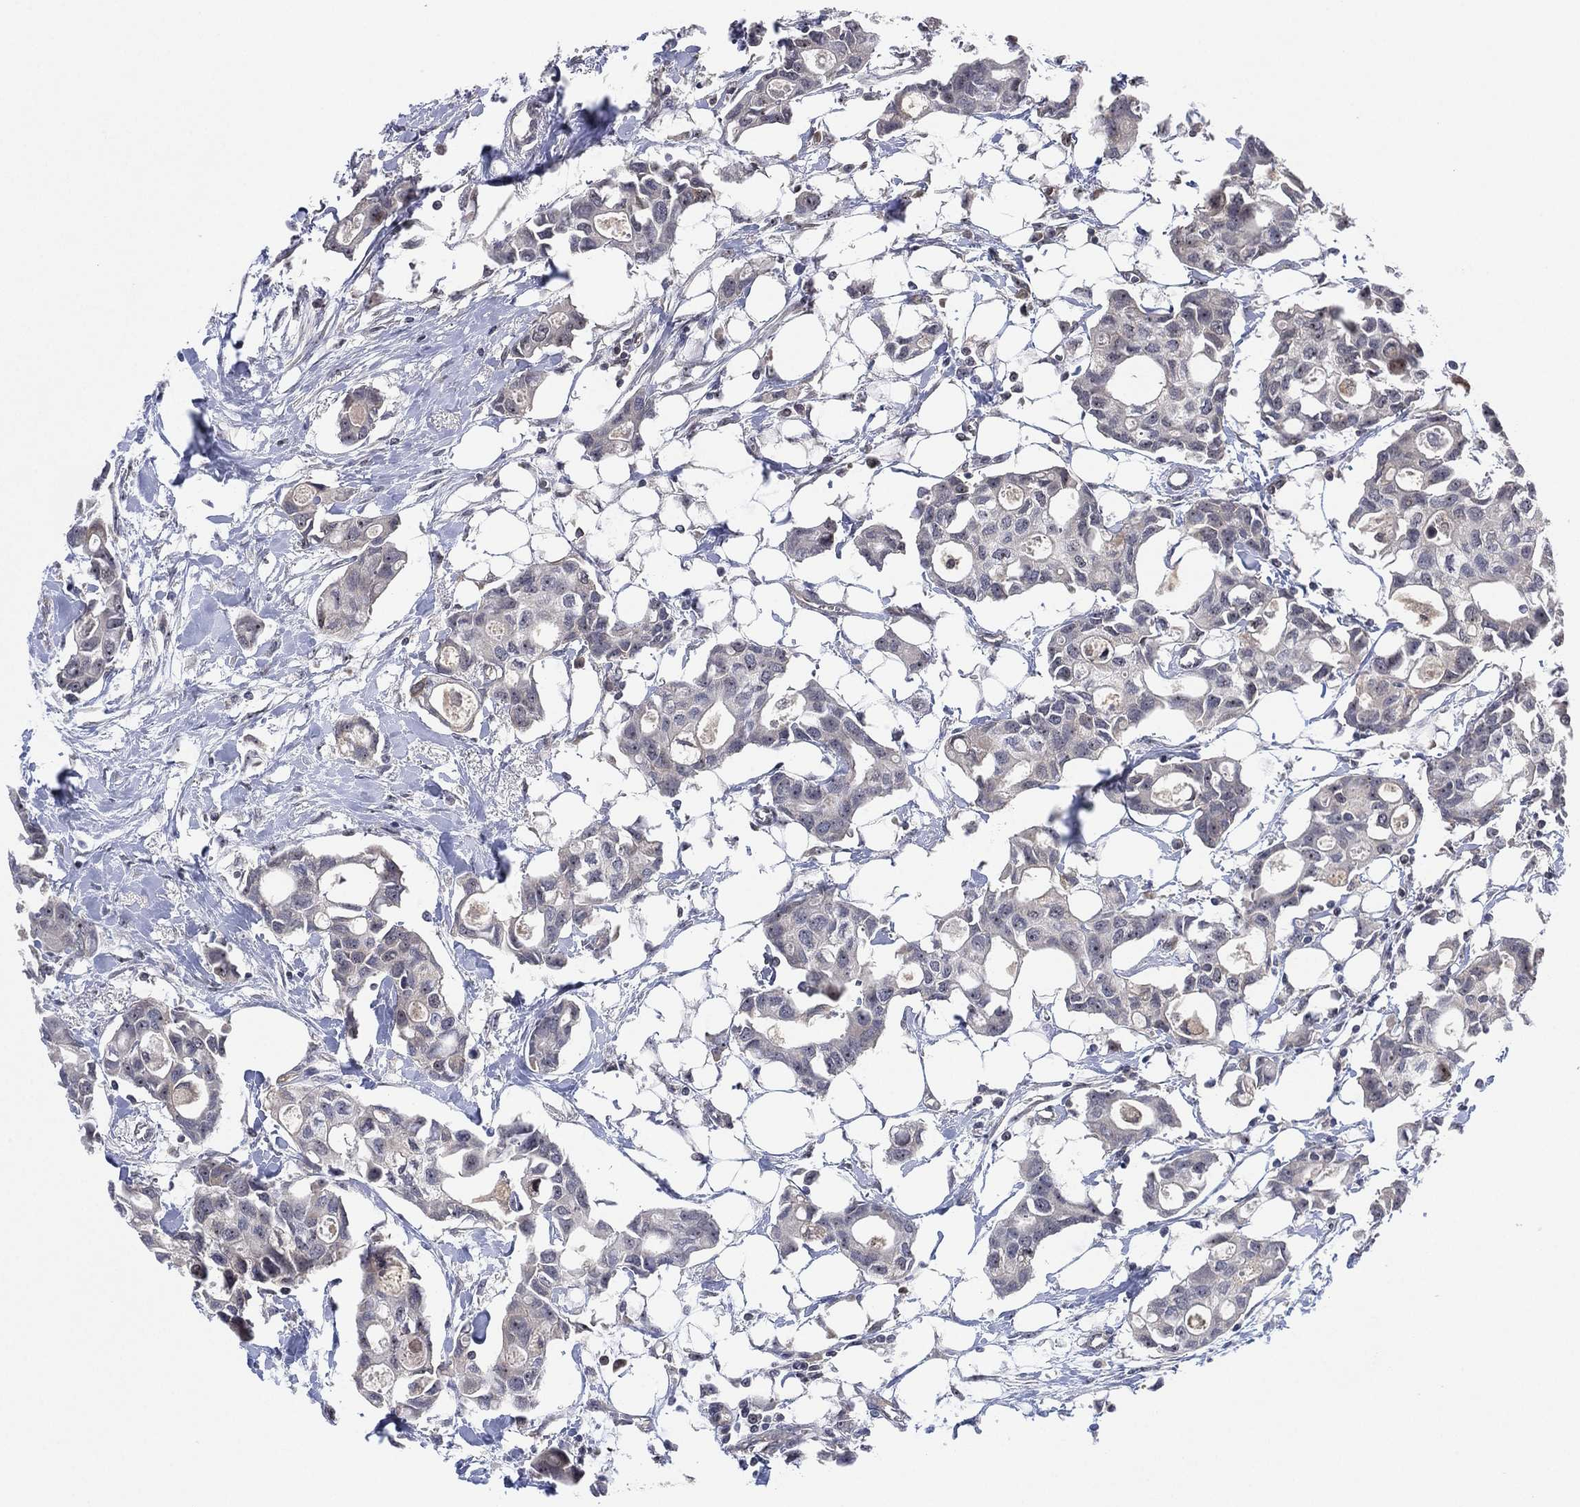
{"staining": {"intensity": "negative", "quantity": "none", "location": "none"}, "tissue": "breast cancer", "cell_type": "Tumor cells", "image_type": "cancer", "snomed": [{"axis": "morphology", "description": "Duct carcinoma"}, {"axis": "topography", "description": "Breast"}], "caption": "Histopathology image shows no significant protein expression in tumor cells of breast cancer (invasive ductal carcinoma).", "gene": "TMCO1", "patient": {"sex": "female", "age": 83}}